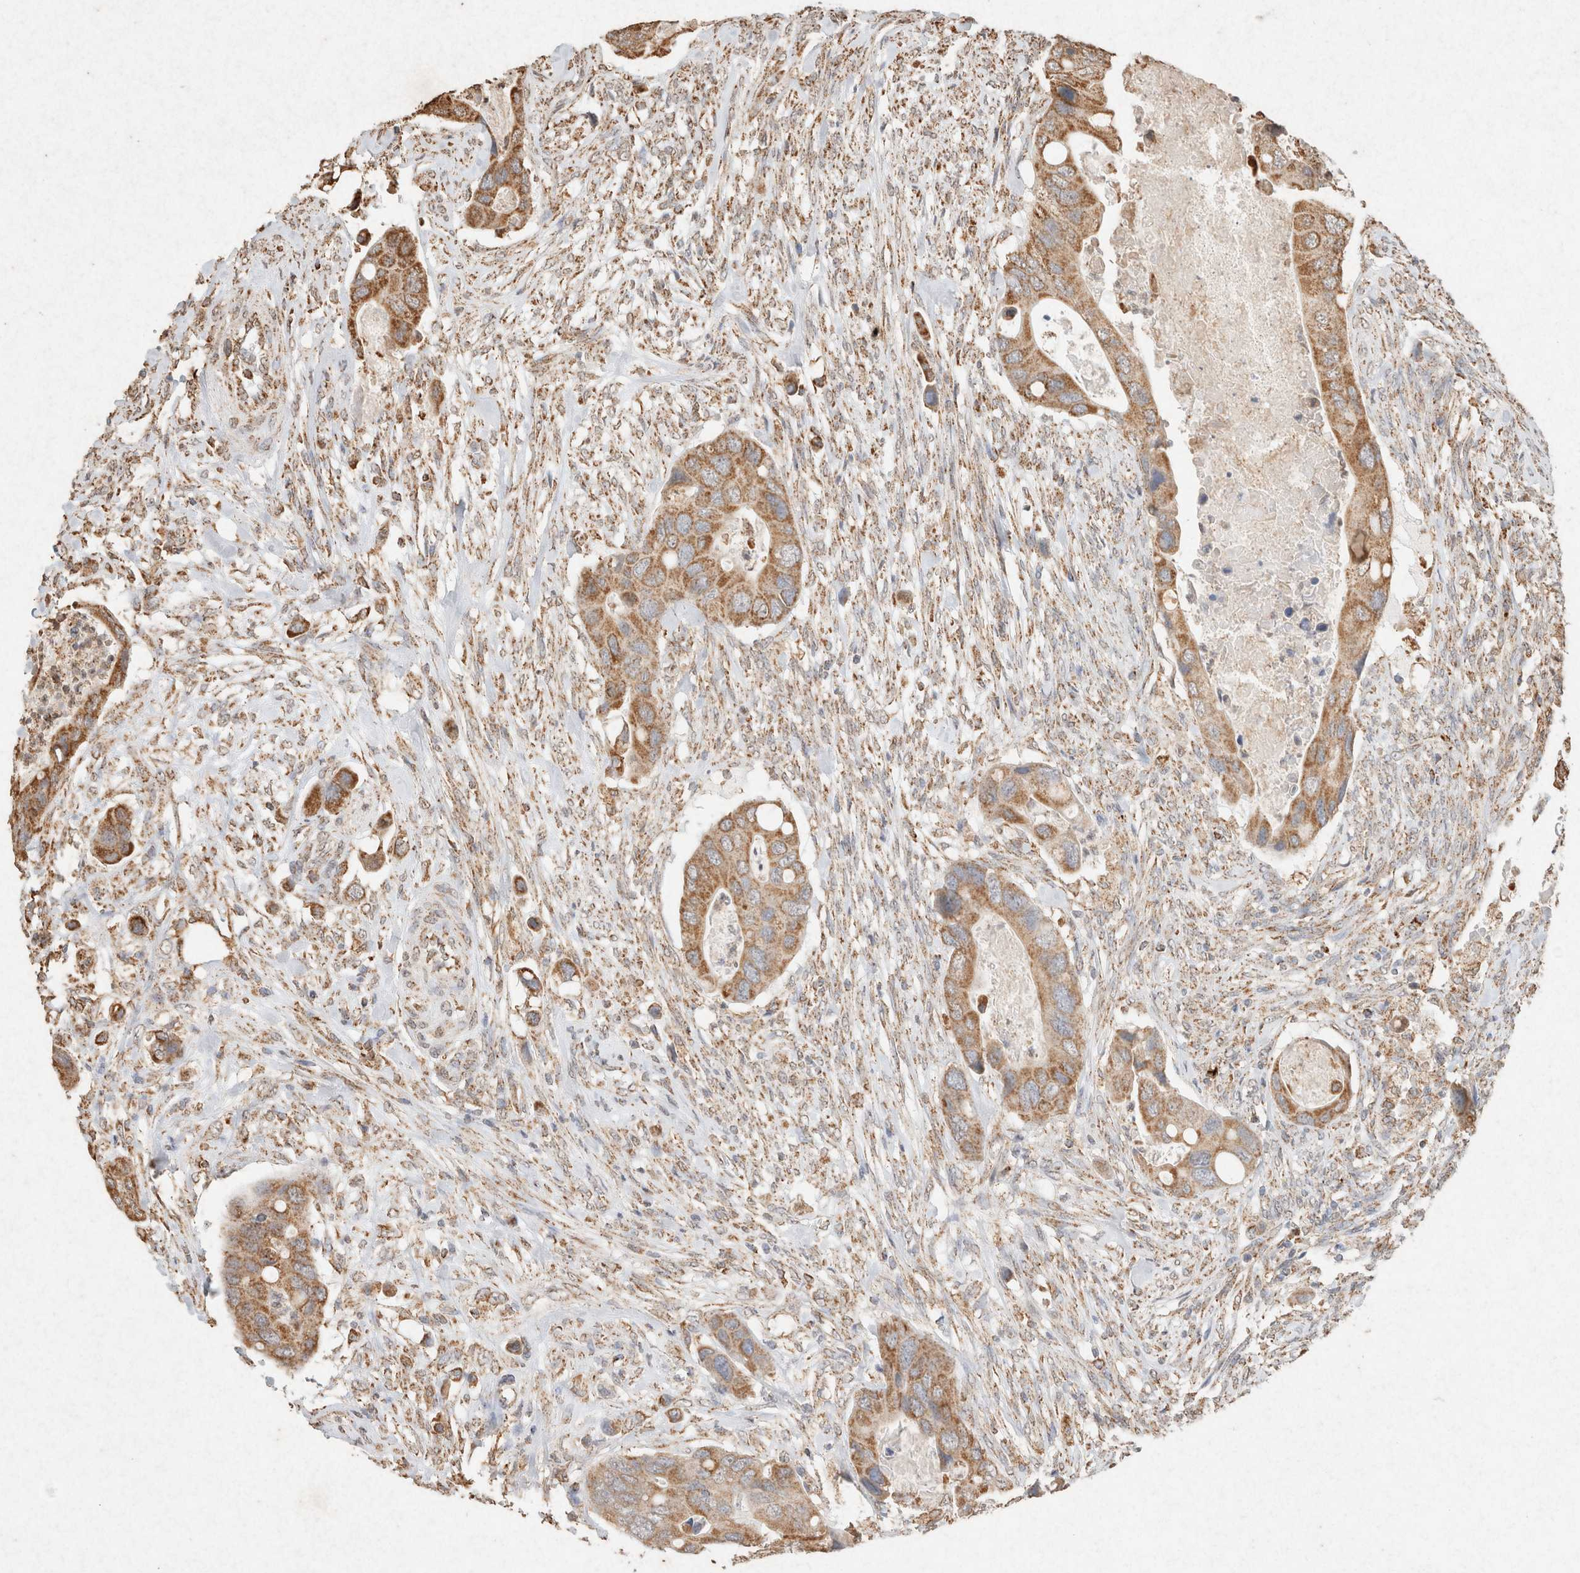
{"staining": {"intensity": "moderate", "quantity": ">75%", "location": "cytoplasmic/membranous"}, "tissue": "colorectal cancer", "cell_type": "Tumor cells", "image_type": "cancer", "snomed": [{"axis": "morphology", "description": "Adenocarcinoma, NOS"}, {"axis": "topography", "description": "Rectum"}], "caption": "DAB immunohistochemical staining of human adenocarcinoma (colorectal) reveals moderate cytoplasmic/membranous protein staining in about >75% of tumor cells. The protein of interest is stained brown, and the nuclei are stained in blue (DAB IHC with brightfield microscopy, high magnification).", "gene": "SDC2", "patient": {"sex": "female", "age": 57}}